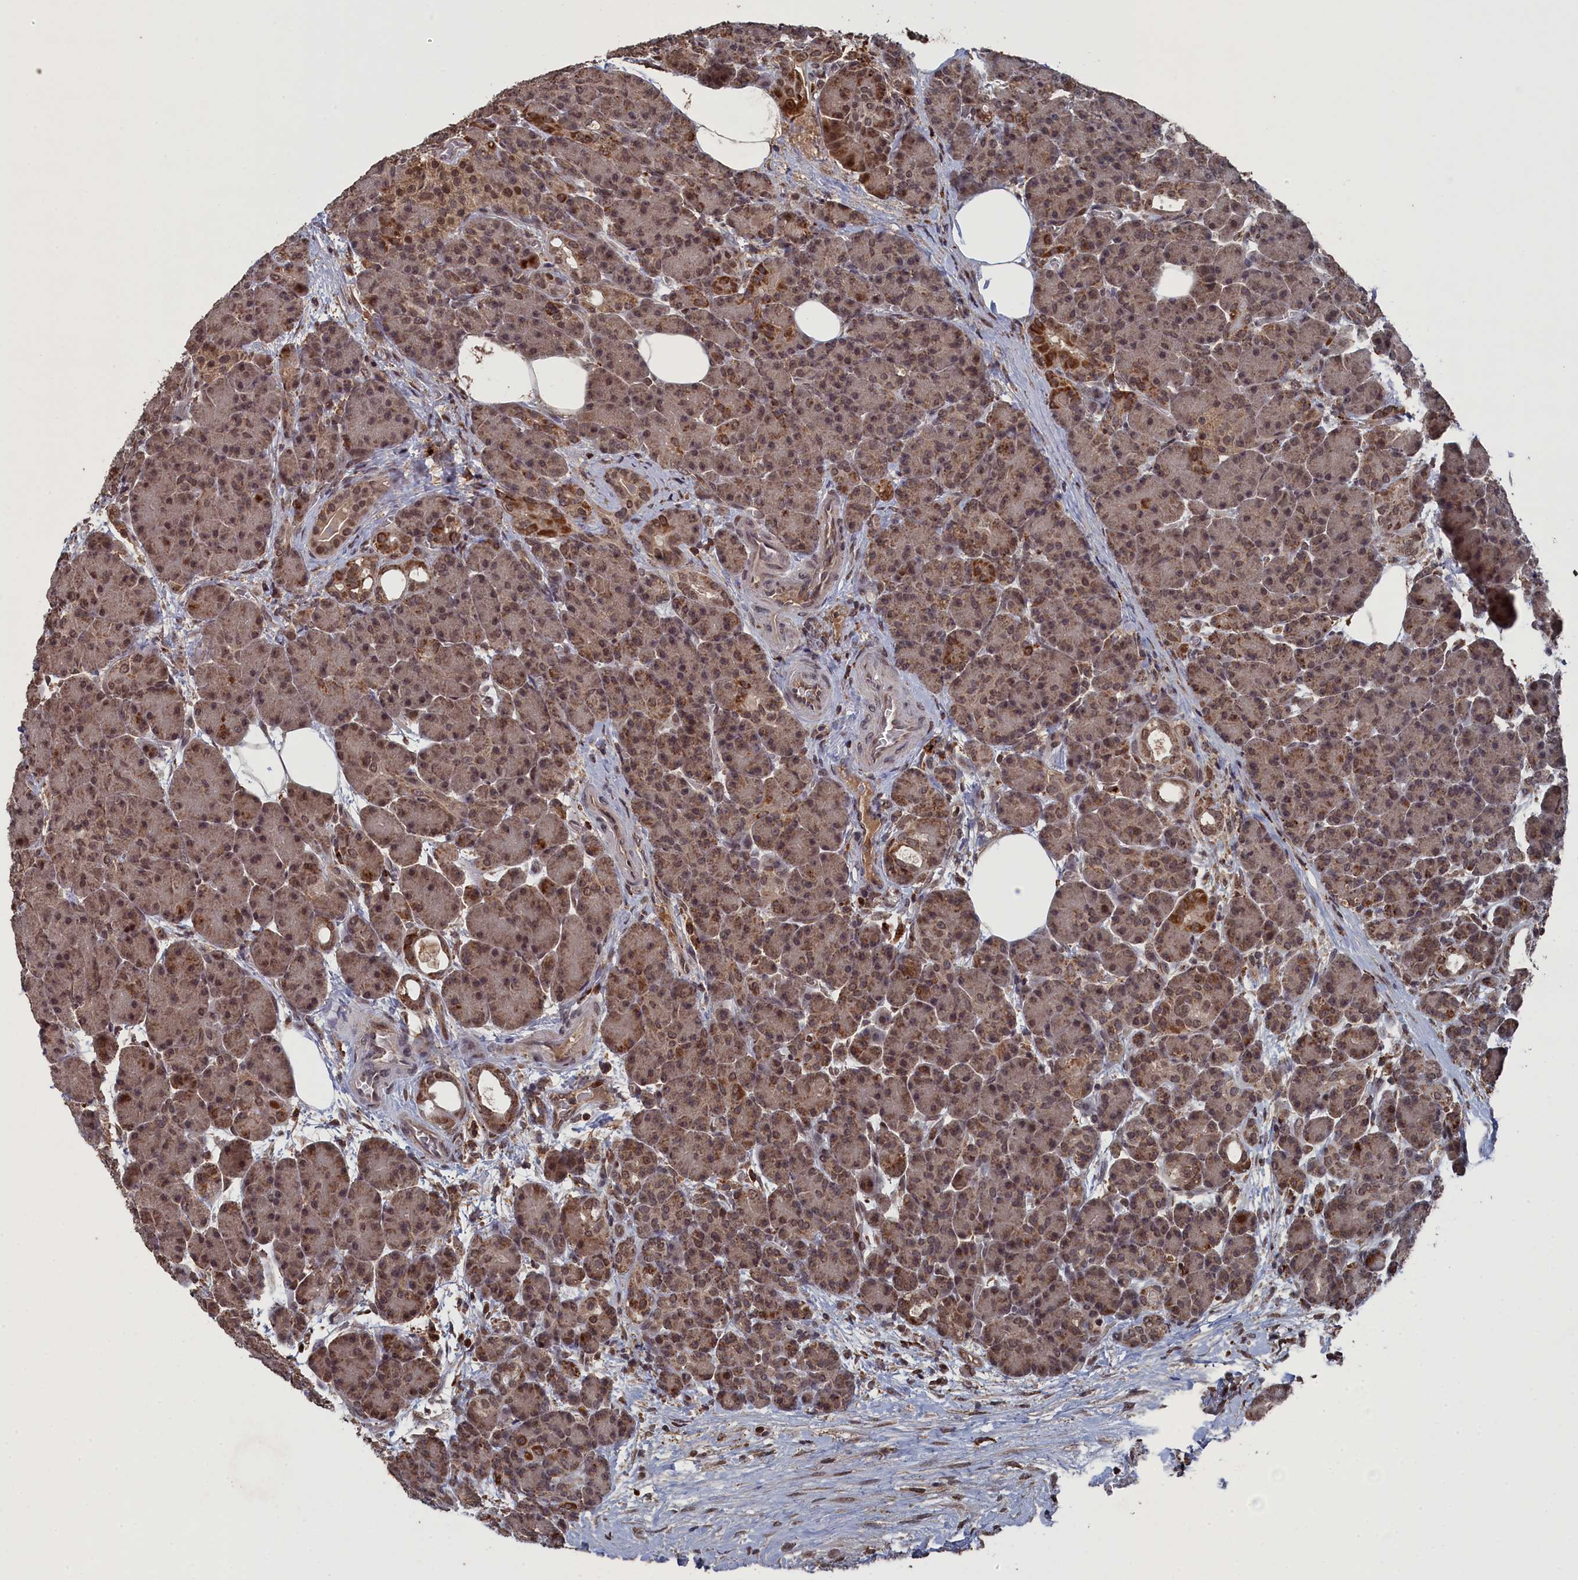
{"staining": {"intensity": "moderate", "quantity": ">75%", "location": "cytoplasmic/membranous,nuclear"}, "tissue": "pancreas", "cell_type": "Exocrine glandular cells", "image_type": "normal", "snomed": [{"axis": "morphology", "description": "Normal tissue, NOS"}, {"axis": "topography", "description": "Pancreas"}], "caption": "Protein expression analysis of benign human pancreas reveals moderate cytoplasmic/membranous,nuclear positivity in about >75% of exocrine glandular cells. (DAB (3,3'-diaminobenzidine) IHC with brightfield microscopy, high magnification).", "gene": "CEACAM21", "patient": {"sex": "male", "age": 63}}